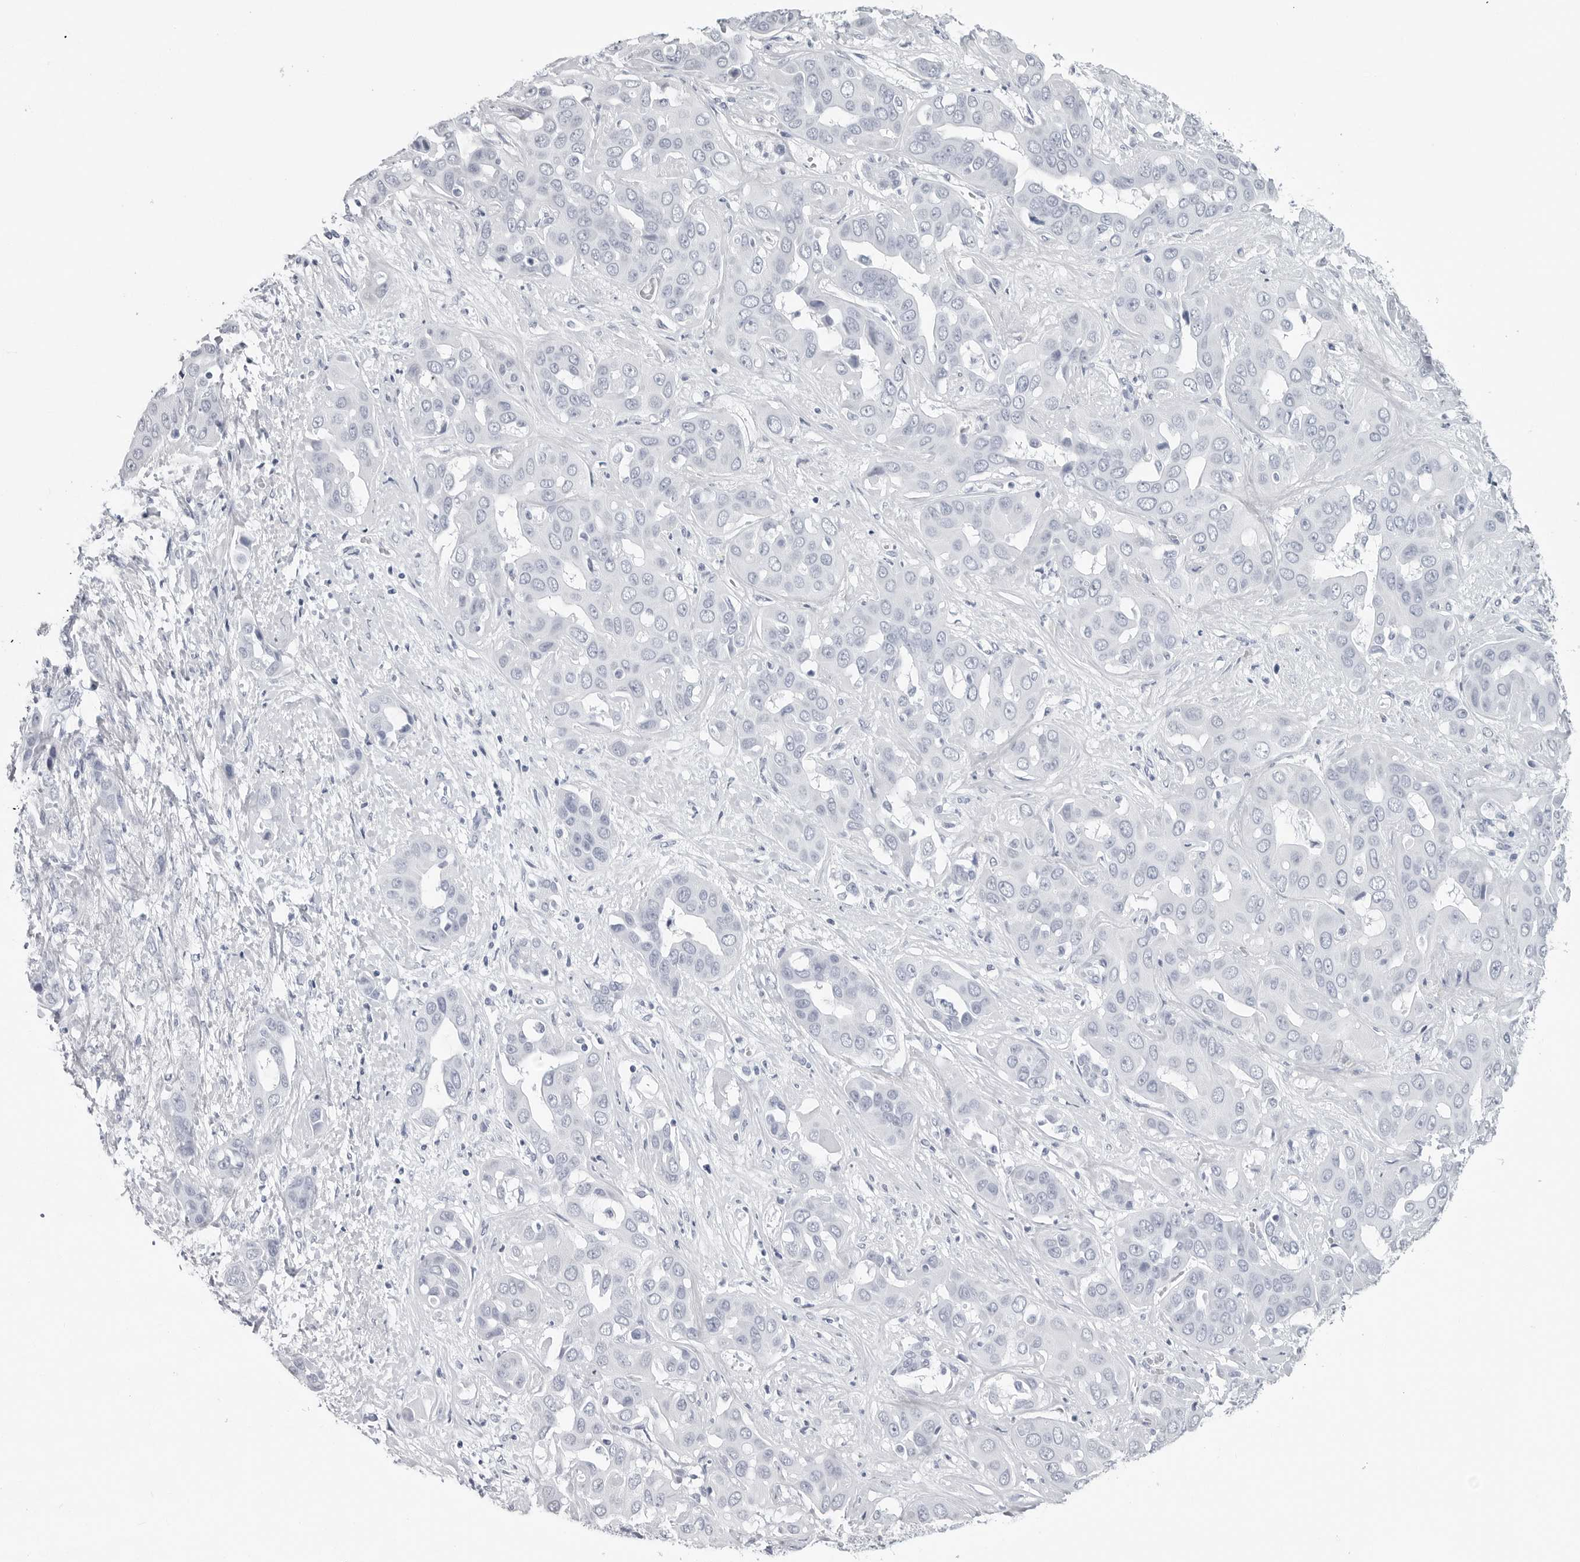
{"staining": {"intensity": "negative", "quantity": "none", "location": "none"}, "tissue": "liver cancer", "cell_type": "Tumor cells", "image_type": "cancer", "snomed": [{"axis": "morphology", "description": "Cholangiocarcinoma"}, {"axis": "topography", "description": "Liver"}], "caption": "Immunohistochemistry of liver cholangiocarcinoma shows no positivity in tumor cells. (DAB (3,3'-diaminobenzidine) immunohistochemistry (IHC) with hematoxylin counter stain).", "gene": "CSH1", "patient": {"sex": "female", "age": 52}}